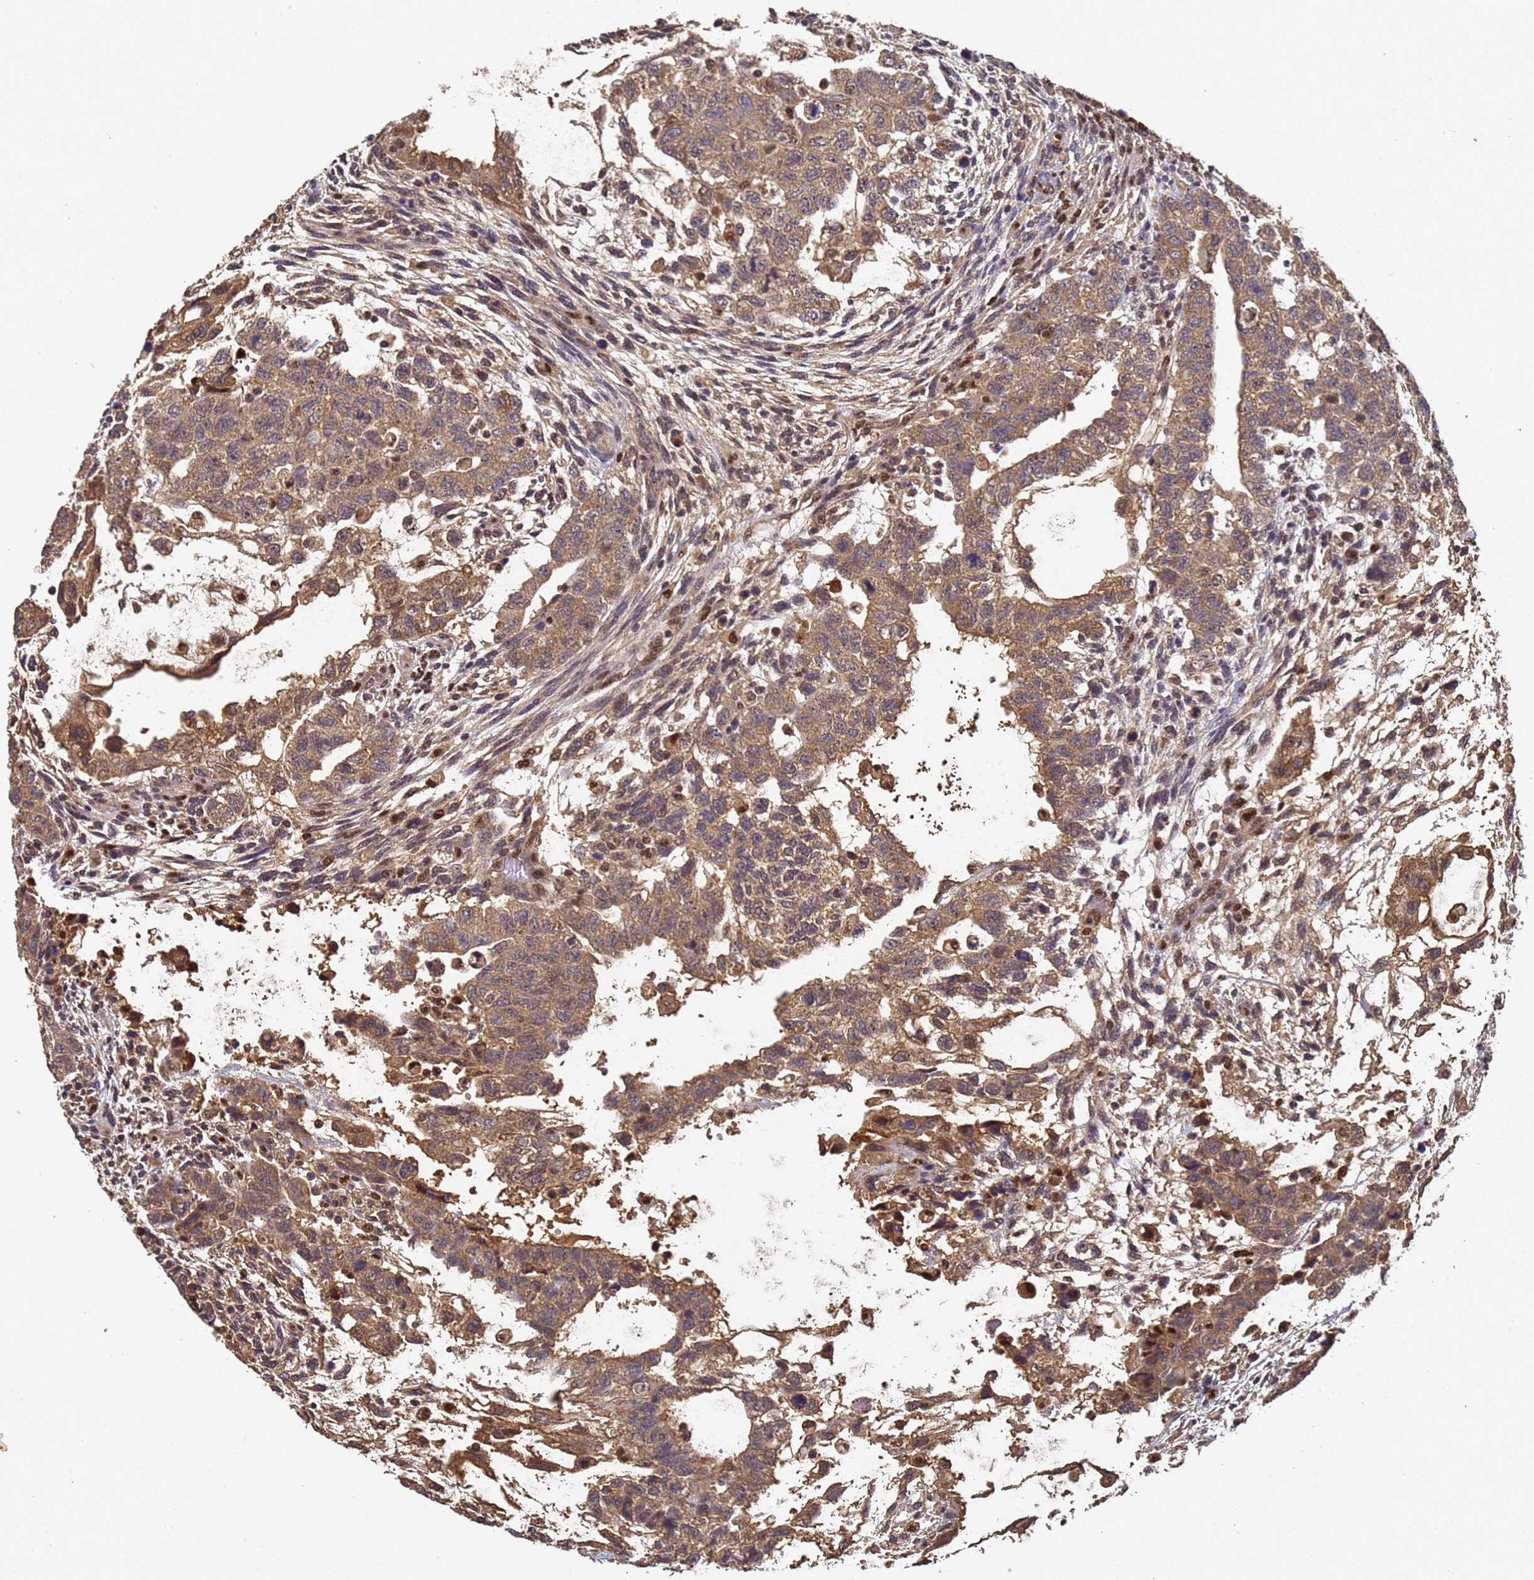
{"staining": {"intensity": "moderate", "quantity": ">75%", "location": "cytoplasmic/membranous"}, "tissue": "testis cancer", "cell_type": "Tumor cells", "image_type": "cancer", "snomed": [{"axis": "morphology", "description": "Carcinoma, Embryonal, NOS"}, {"axis": "topography", "description": "Testis"}], "caption": "Protein expression analysis of testis embryonal carcinoma shows moderate cytoplasmic/membranous staining in approximately >75% of tumor cells. (IHC, brightfield microscopy, high magnification).", "gene": "SECISBP2", "patient": {"sex": "male", "age": 36}}